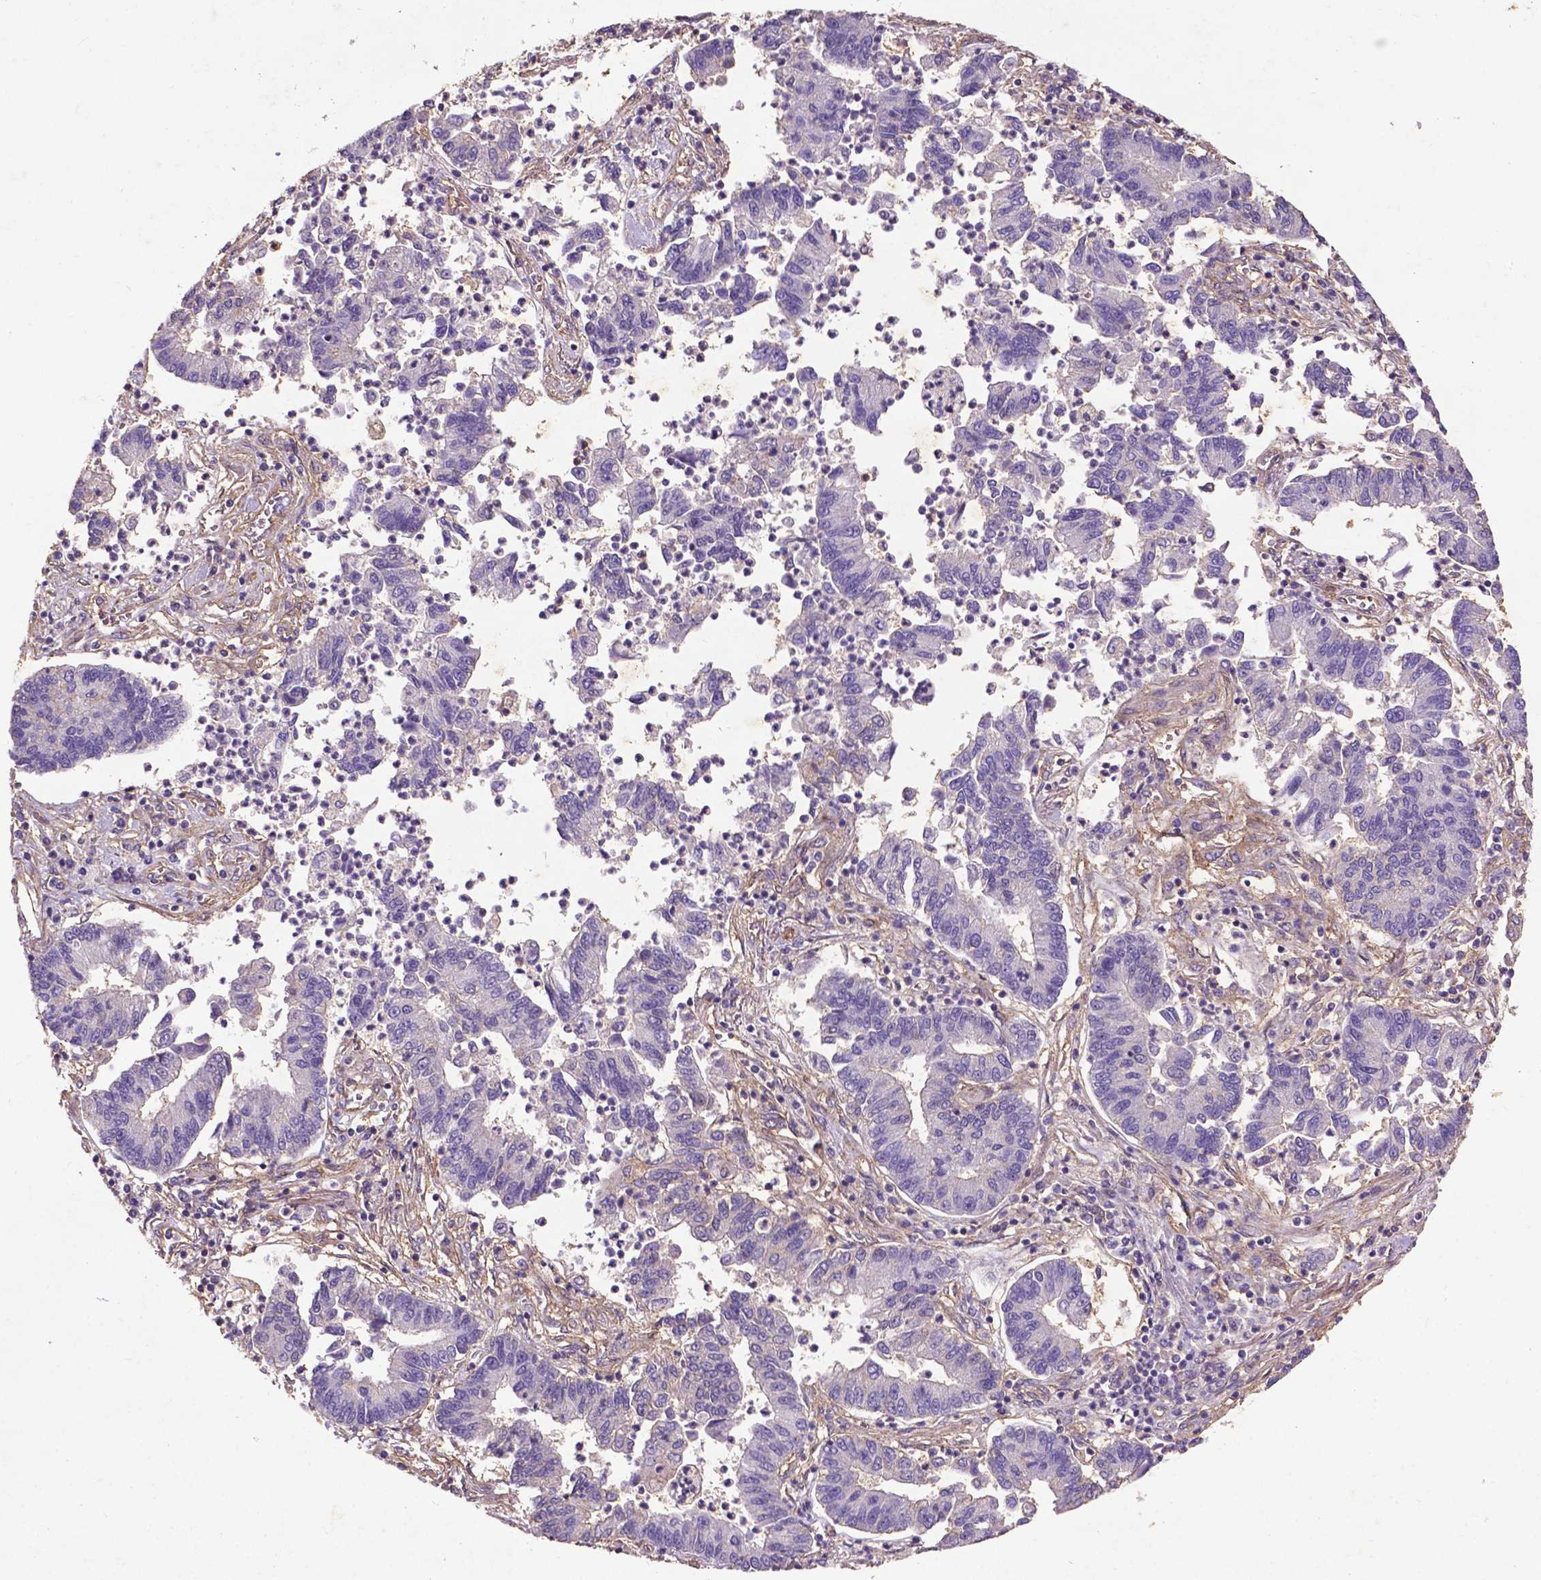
{"staining": {"intensity": "negative", "quantity": "none", "location": "none"}, "tissue": "lung cancer", "cell_type": "Tumor cells", "image_type": "cancer", "snomed": [{"axis": "morphology", "description": "Adenocarcinoma, NOS"}, {"axis": "topography", "description": "Lung"}], "caption": "Tumor cells show no significant expression in lung cancer (adenocarcinoma). (Stains: DAB (3,3'-diaminobenzidine) immunohistochemistry with hematoxylin counter stain, Microscopy: brightfield microscopy at high magnification).", "gene": "RRAS", "patient": {"sex": "female", "age": 57}}